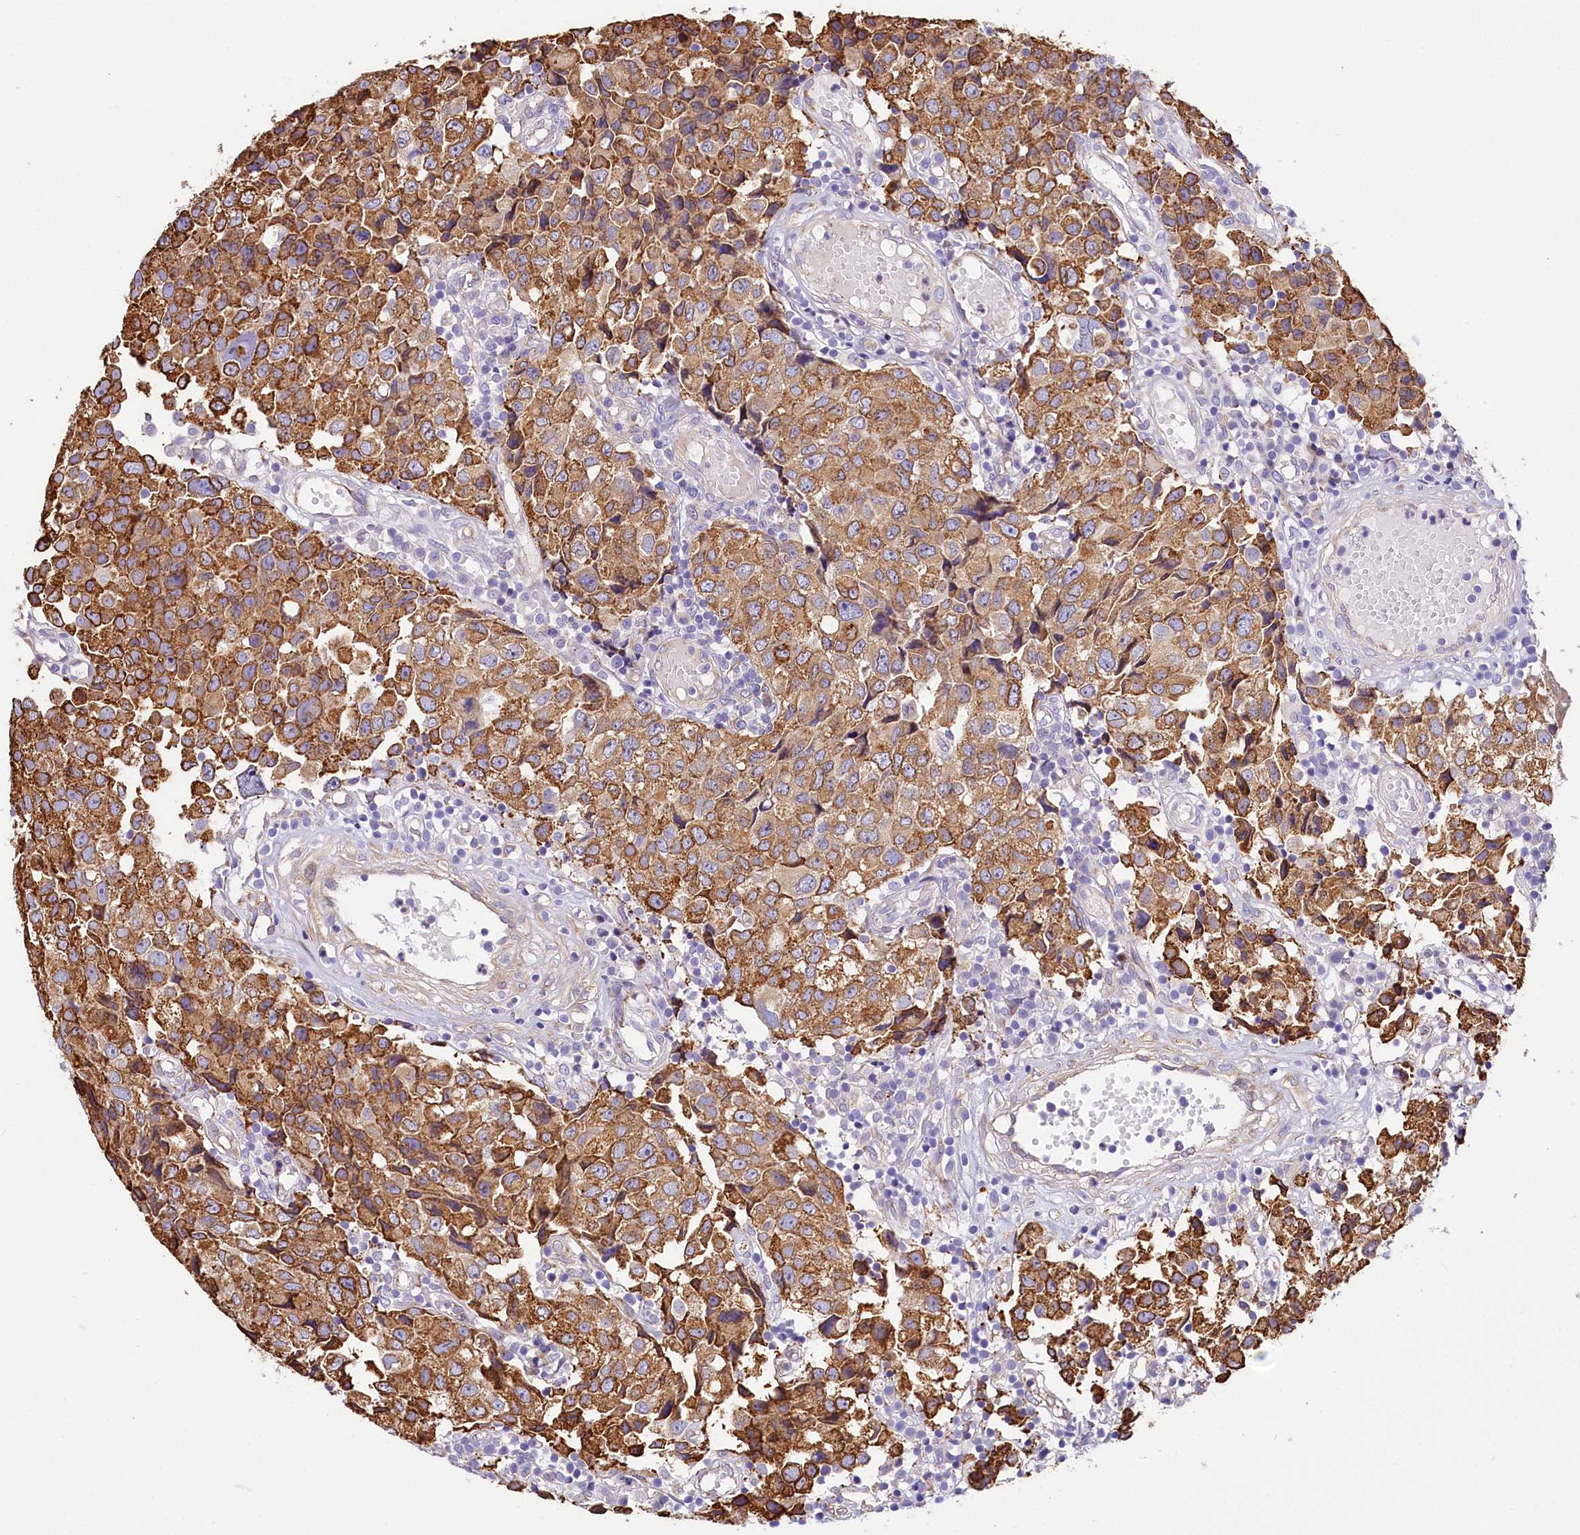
{"staining": {"intensity": "moderate", "quantity": ">75%", "location": "cytoplasmic/membranous"}, "tissue": "urothelial cancer", "cell_type": "Tumor cells", "image_type": "cancer", "snomed": [{"axis": "morphology", "description": "Urothelial carcinoma, High grade"}, {"axis": "topography", "description": "Urinary bladder"}], "caption": "IHC micrograph of human urothelial carcinoma (high-grade) stained for a protein (brown), which displays medium levels of moderate cytoplasmic/membranous staining in about >75% of tumor cells.", "gene": "ITGA1", "patient": {"sex": "female", "age": 75}}